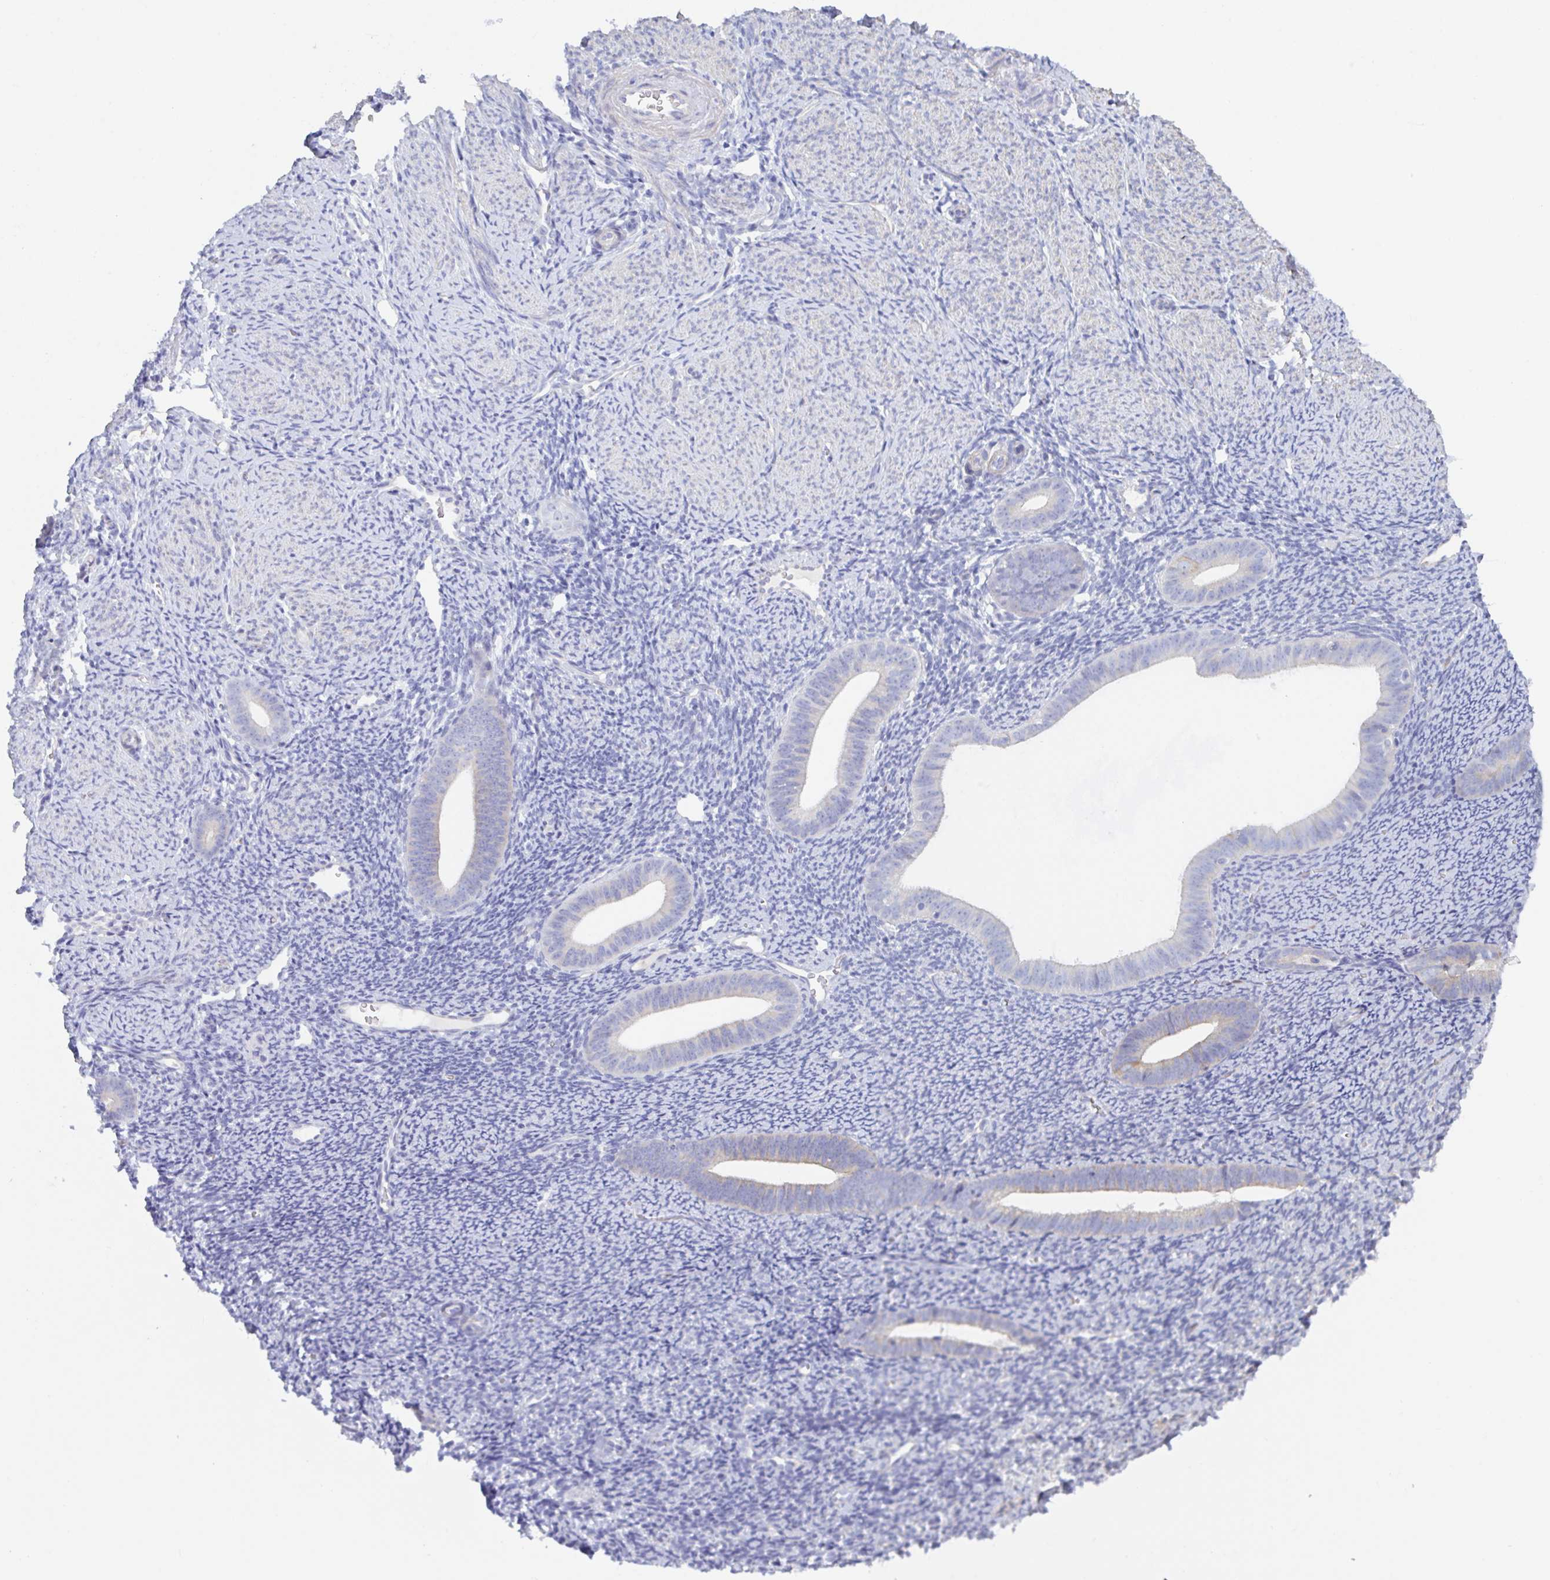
{"staining": {"intensity": "negative", "quantity": "none", "location": "none"}, "tissue": "endometrium", "cell_type": "Cells in endometrial stroma", "image_type": "normal", "snomed": [{"axis": "morphology", "description": "Normal tissue, NOS"}, {"axis": "topography", "description": "Endometrium"}], "caption": "IHC micrograph of unremarkable endometrium: endometrium stained with DAB (3,3'-diaminobenzidine) demonstrates no significant protein staining in cells in endometrial stroma.", "gene": "CEP170B", "patient": {"sex": "female", "age": 39}}